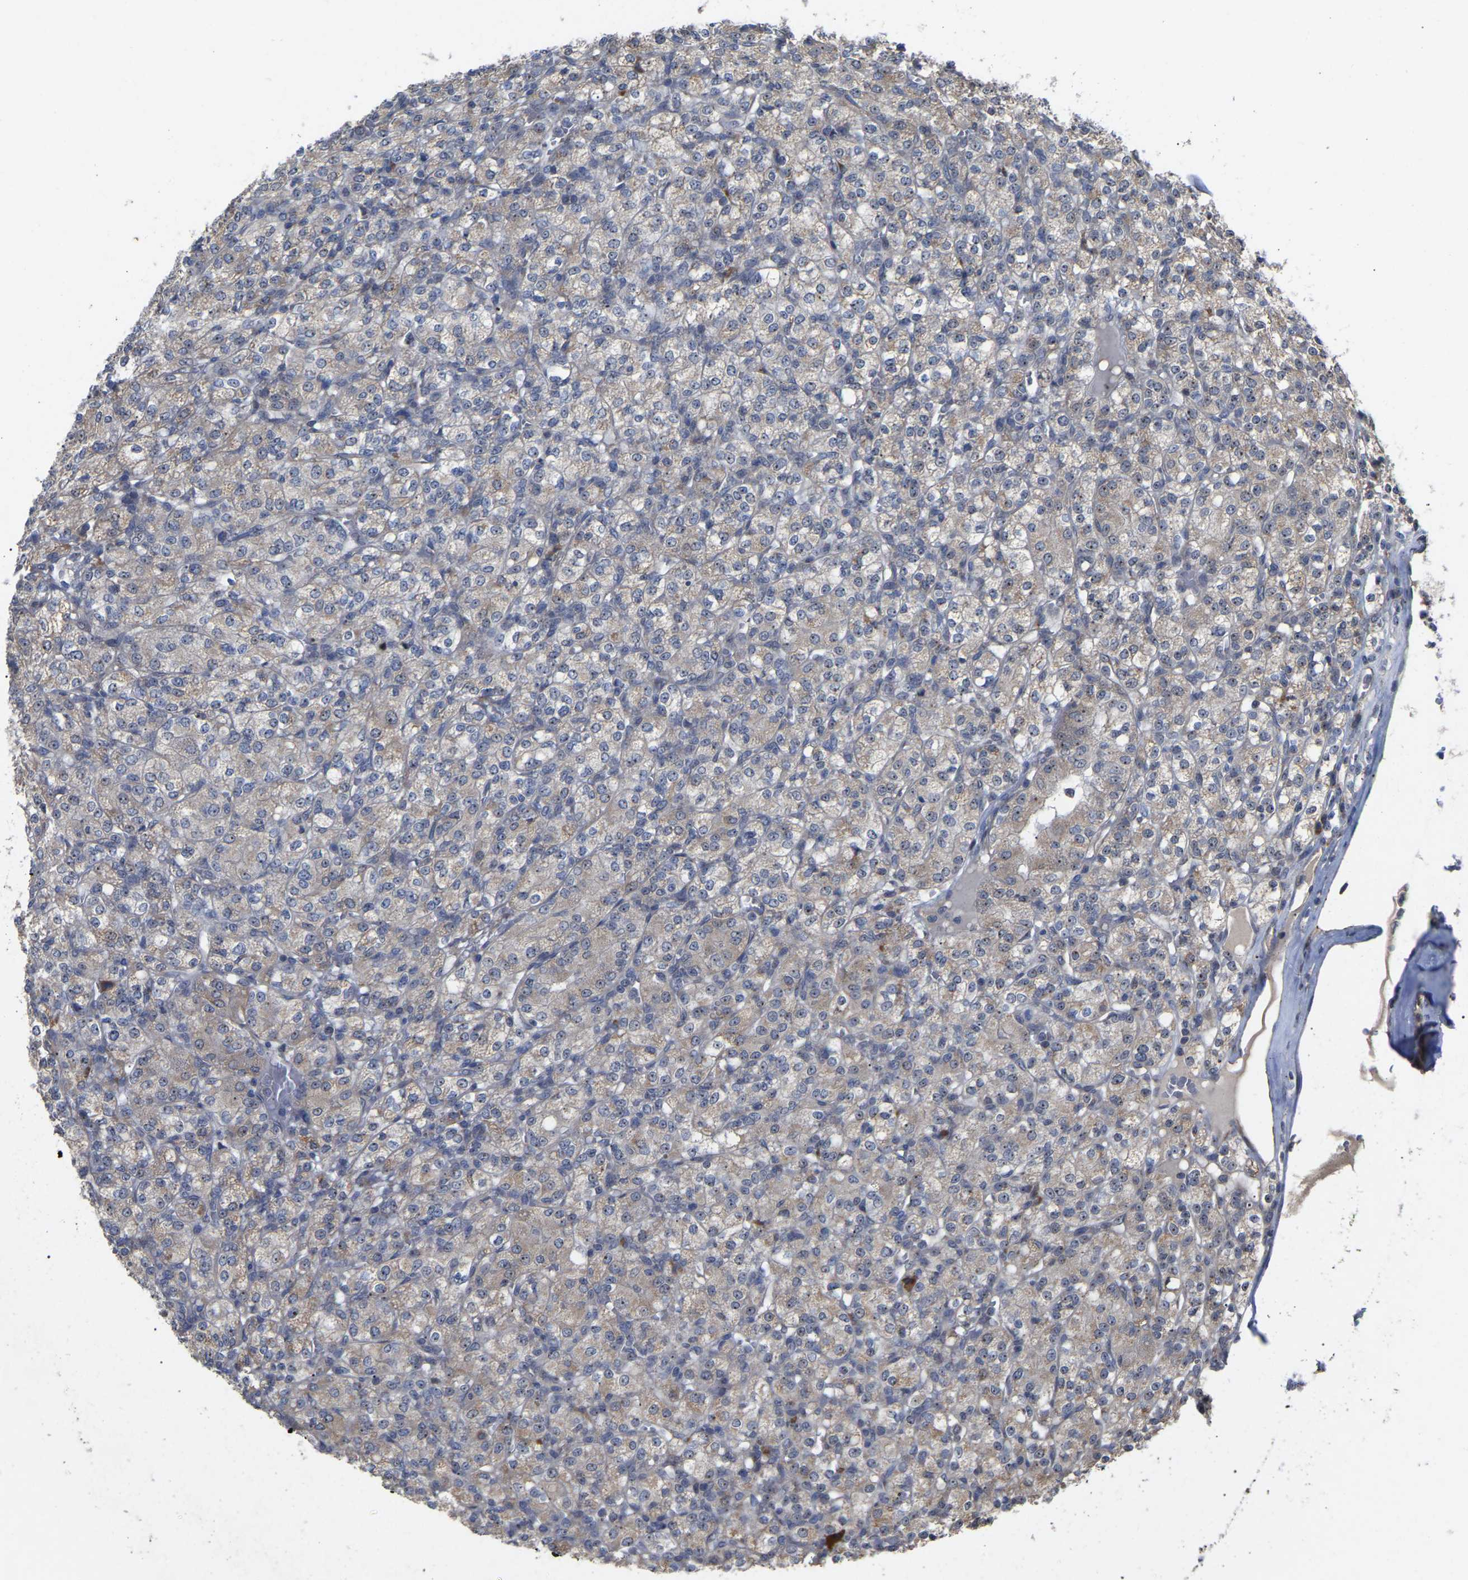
{"staining": {"intensity": "weak", "quantity": "25%-75%", "location": "cytoplasmic/membranous,nuclear"}, "tissue": "renal cancer", "cell_type": "Tumor cells", "image_type": "cancer", "snomed": [{"axis": "morphology", "description": "Adenocarcinoma, NOS"}, {"axis": "topography", "description": "Kidney"}], "caption": "An immunohistochemistry histopathology image of neoplastic tissue is shown. Protein staining in brown shows weak cytoplasmic/membranous and nuclear positivity in renal cancer within tumor cells. (brown staining indicates protein expression, while blue staining denotes nuclei).", "gene": "NOP53", "patient": {"sex": "male", "age": 77}}